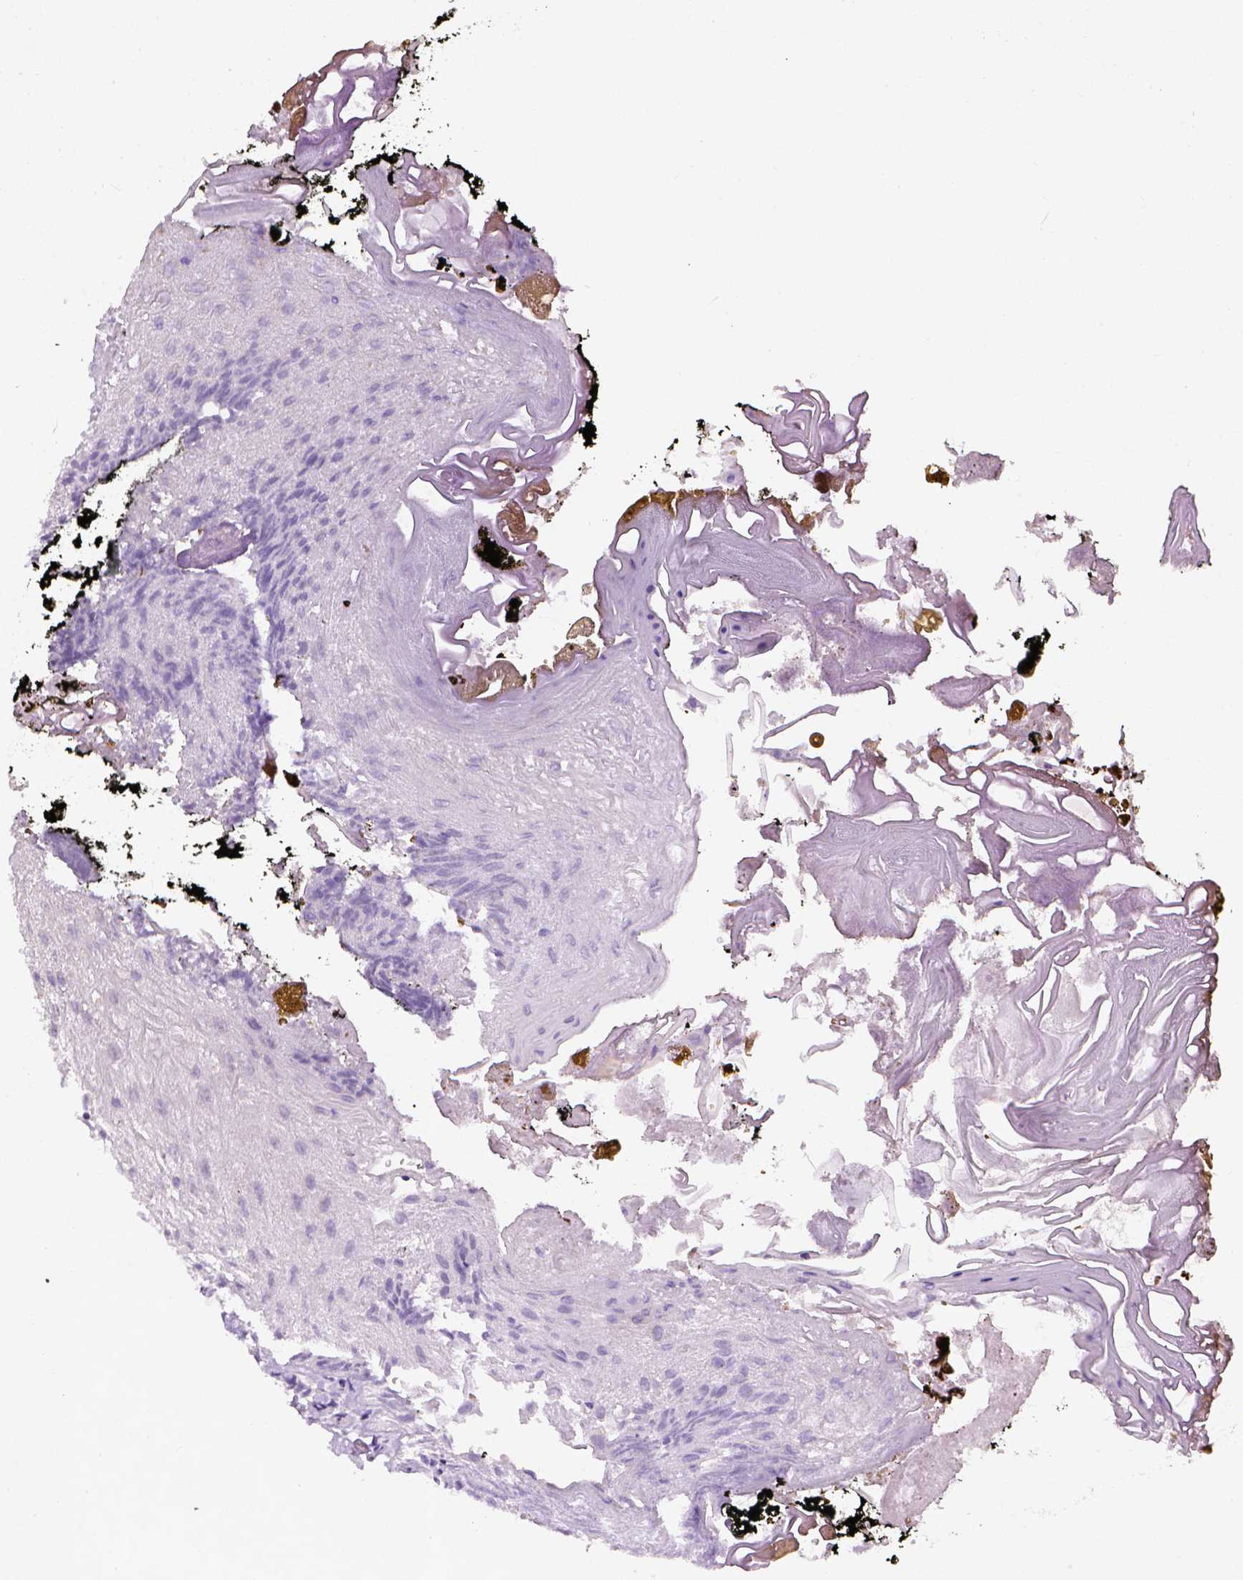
{"staining": {"intensity": "negative", "quantity": "none", "location": "none"}, "tissue": "oral mucosa", "cell_type": "Squamous epithelial cells", "image_type": "normal", "snomed": [{"axis": "morphology", "description": "Normal tissue, NOS"}, {"axis": "morphology", "description": "Squamous cell carcinoma, NOS"}, {"axis": "topography", "description": "Oral tissue"}, {"axis": "topography", "description": "Head-Neck"}], "caption": "This micrograph is of unremarkable oral mucosa stained with IHC to label a protein in brown with the nuclei are counter-stained blue. There is no staining in squamous epithelial cells.", "gene": "UTP4", "patient": {"sex": "male", "age": 69}}